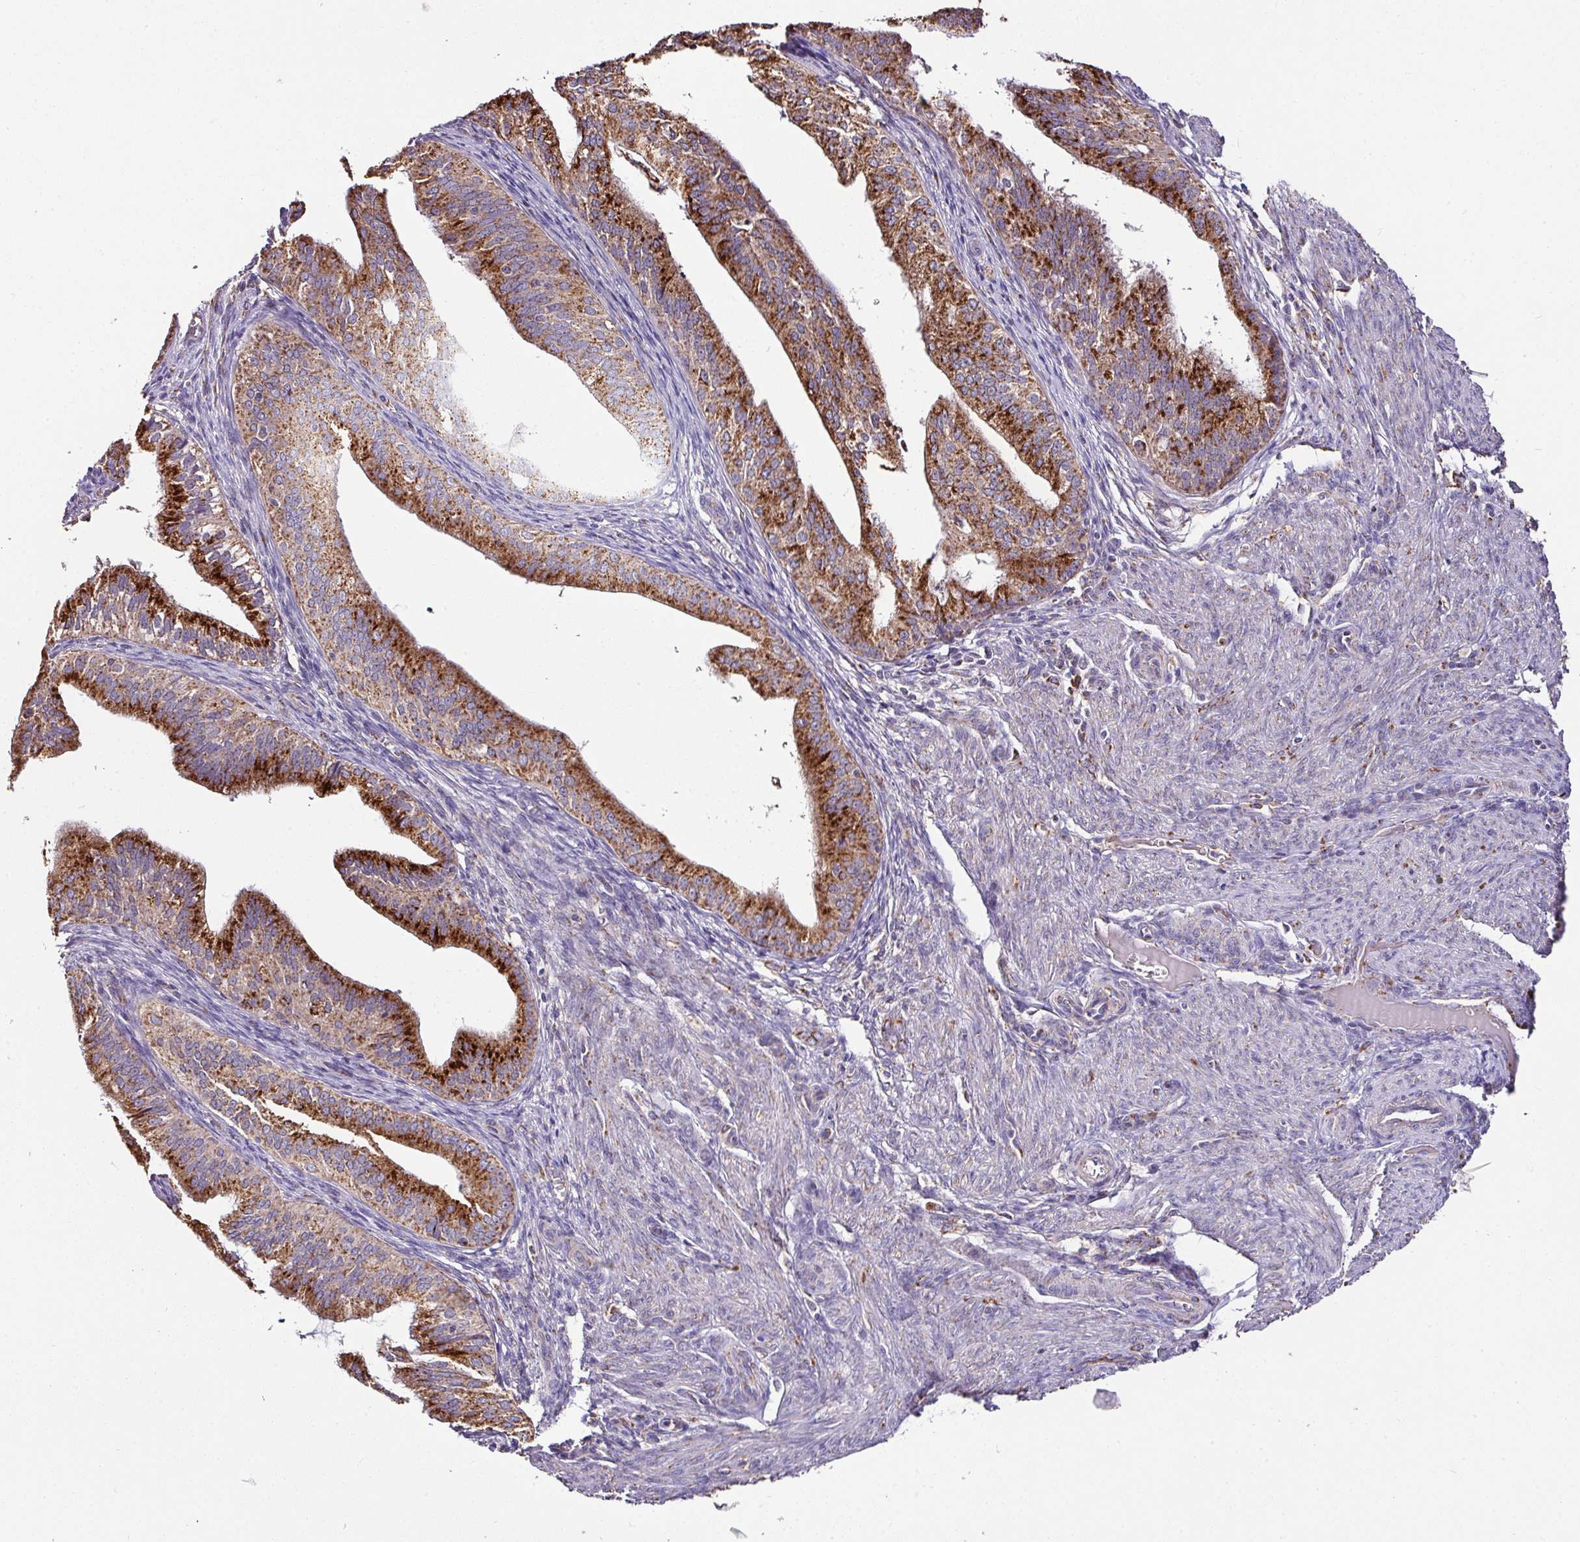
{"staining": {"intensity": "strong", "quantity": ">75%", "location": "cytoplasmic/membranous"}, "tissue": "endometrial cancer", "cell_type": "Tumor cells", "image_type": "cancer", "snomed": [{"axis": "morphology", "description": "Adenocarcinoma, NOS"}, {"axis": "topography", "description": "Endometrium"}], "caption": "Human endometrial cancer stained for a protein (brown) exhibits strong cytoplasmic/membranous positive positivity in about >75% of tumor cells.", "gene": "CPD", "patient": {"sex": "female", "age": 50}}